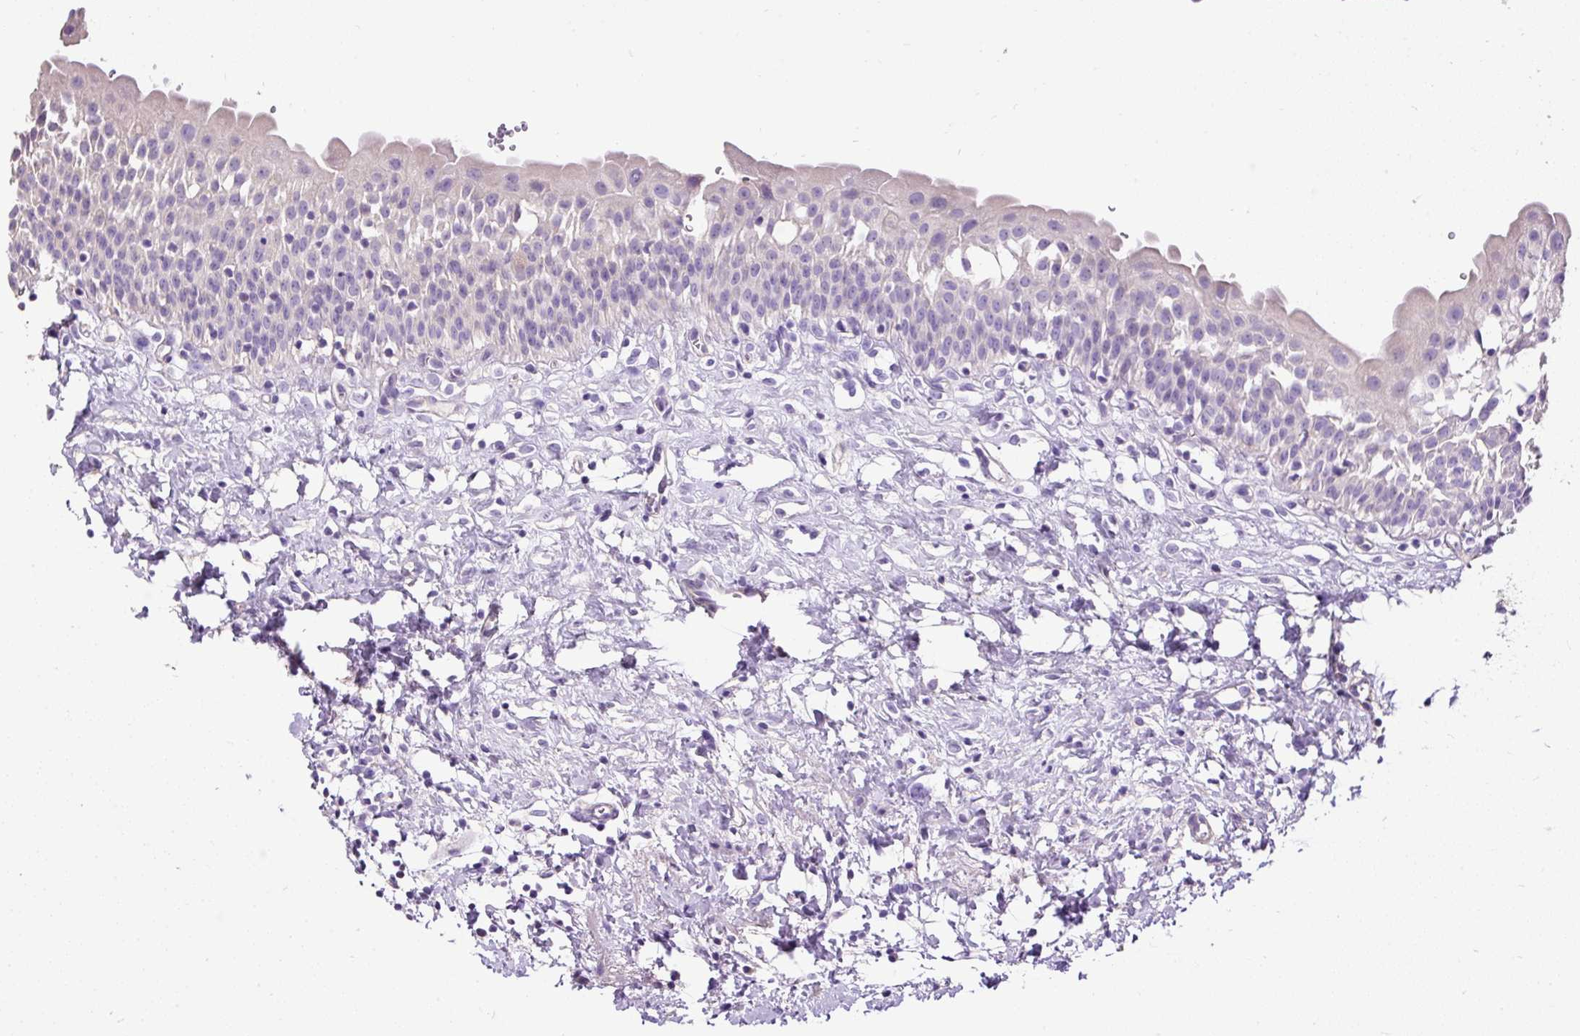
{"staining": {"intensity": "weak", "quantity": "<25%", "location": "cytoplasmic/membranous"}, "tissue": "urinary bladder", "cell_type": "Urothelial cells", "image_type": "normal", "snomed": [{"axis": "morphology", "description": "Normal tissue, NOS"}, {"axis": "topography", "description": "Urinary bladder"}], "caption": "The micrograph reveals no staining of urothelial cells in unremarkable urinary bladder.", "gene": "PDIA2", "patient": {"sex": "male", "age": 51}}